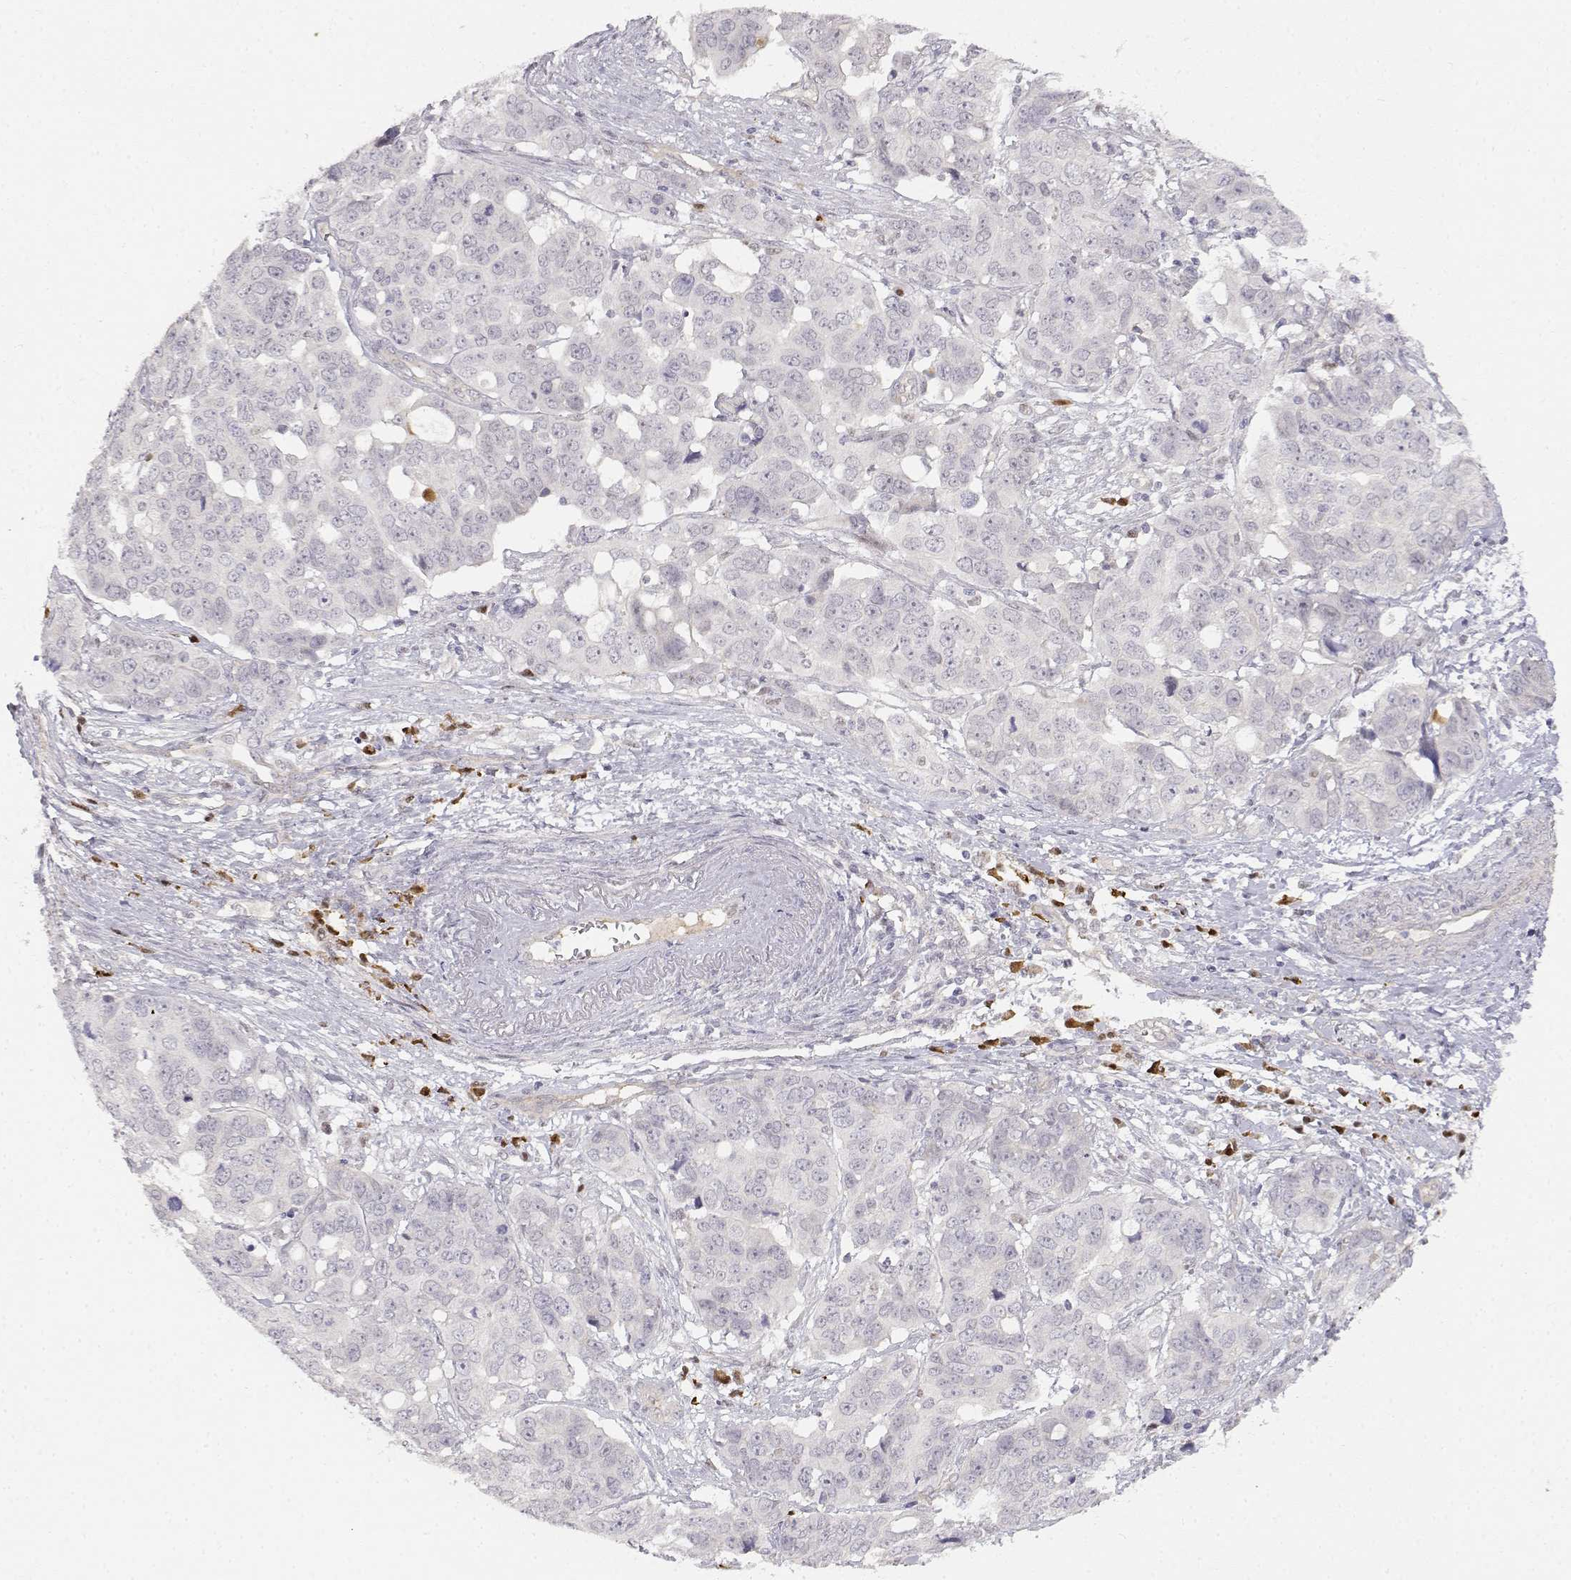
{"staining": {"intensity": "negative", "quantity": "none", "location": "none"}, "tissue": "ovarian cancer", "cell_type": "Tumor cells", "image_type": "cancer", "snomed": [{"axis": "morphology", "description": "Carcinoma, endometroid"}, {"axis": "topography", "description": "Ovary"}], "caption": "The IHC image has no significant positivity in tumor cells of endometroid carcinoma (ovarian) tissue.", "gene": "EAF2", "patient": {"sex": "female", "age": 78}}